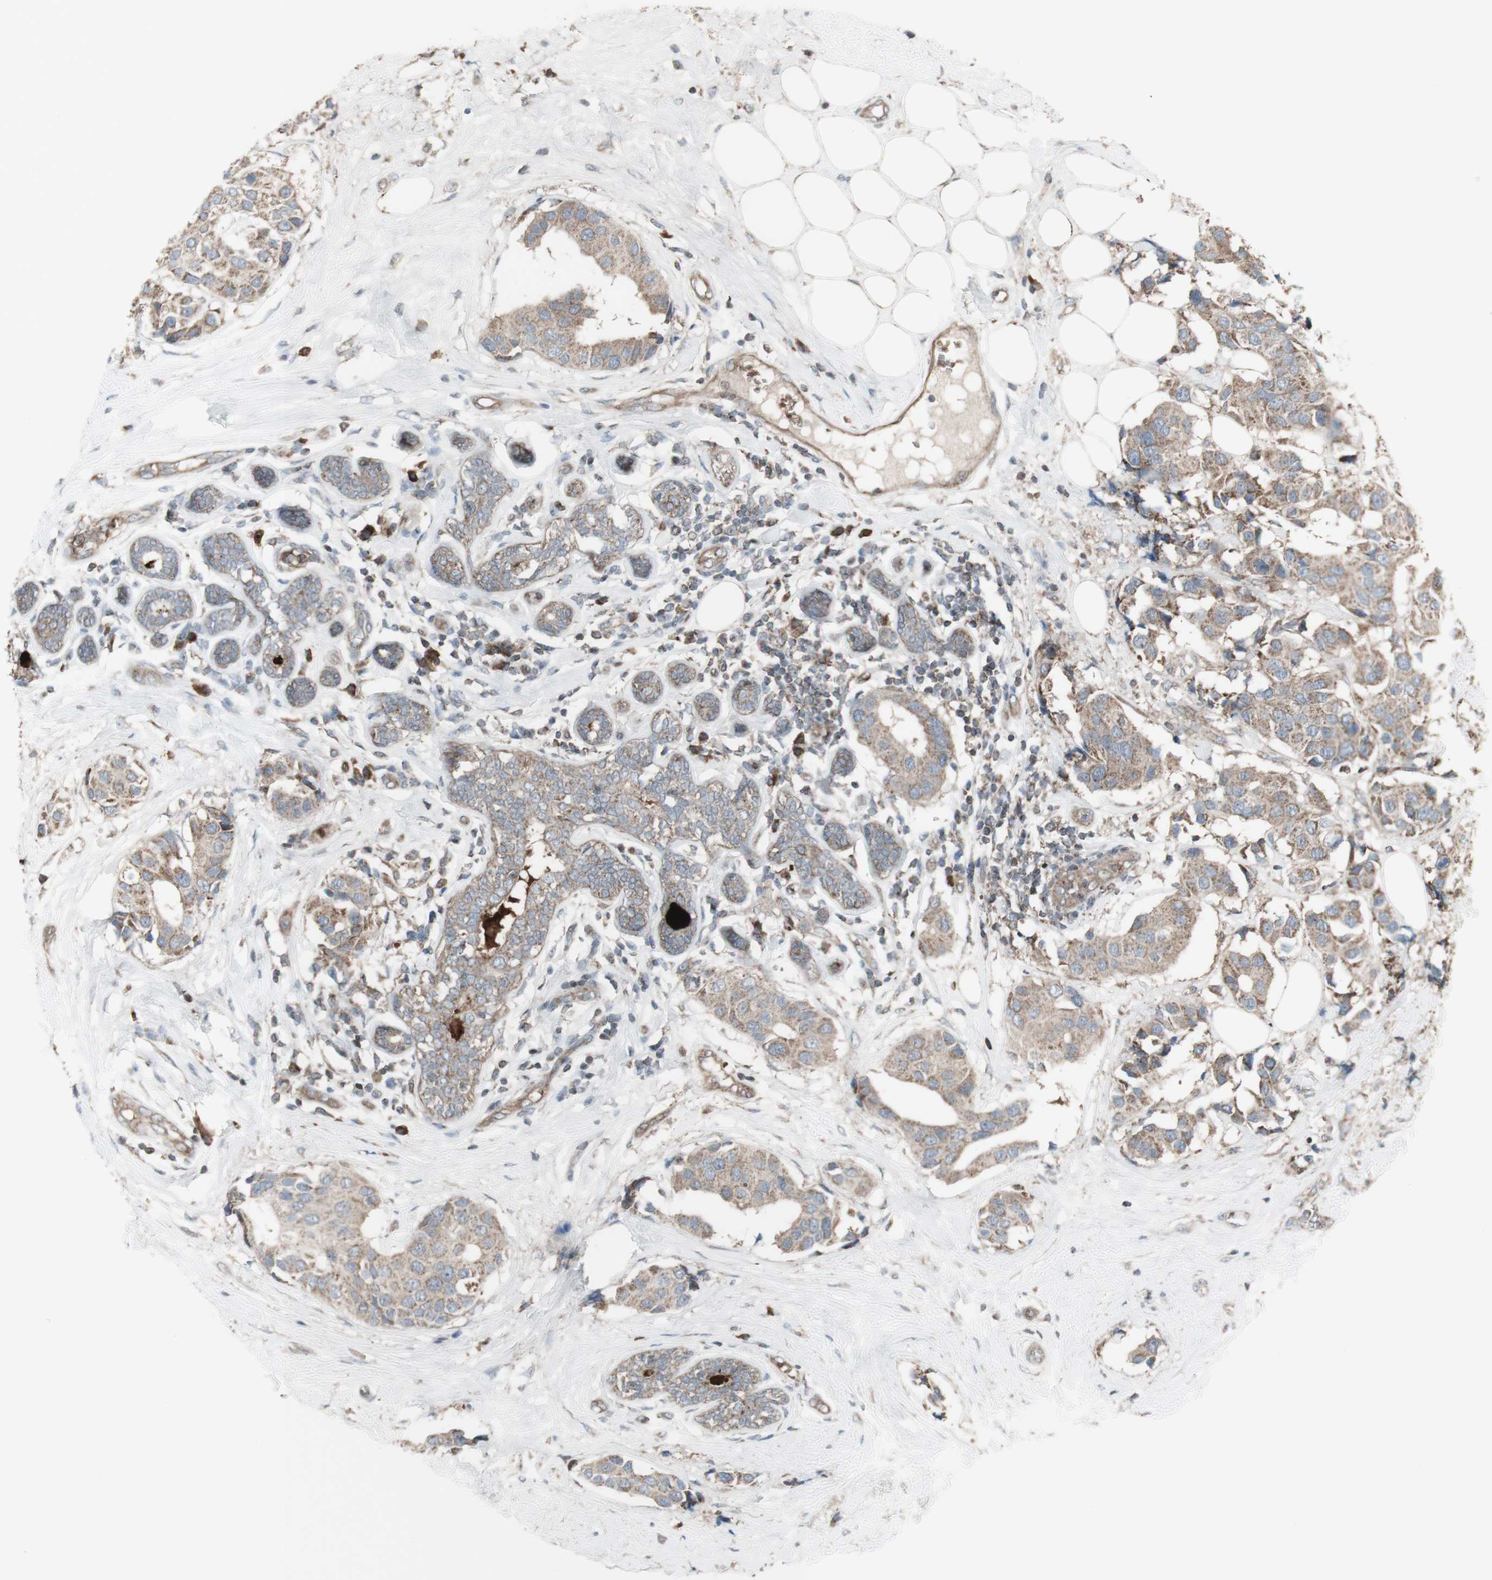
{"staining": {"intensity": "weak", "quantity": ">75%", "location": "cytoplasmic/membranous"}, "tissue": "breast cancer", "cell_type": "Tumor cells", "image_type": "cancer", "snomed": [{"axis": "morphology", "description": "Normal tissue, NOS"}, {"axis": "morphology", "description": "Duct carcinoma"}, {"axis": "topography", "description": "Breast"}], "caption": "Immunohistochemical staining of human breast cancer (intraductal carcinoma) displays low levels of weak cytoplasmic/membranous protein staining in approximately >75% of tumor cells.", "gene": "SHC1", "patient": {"sex": "female", "age": 39}}